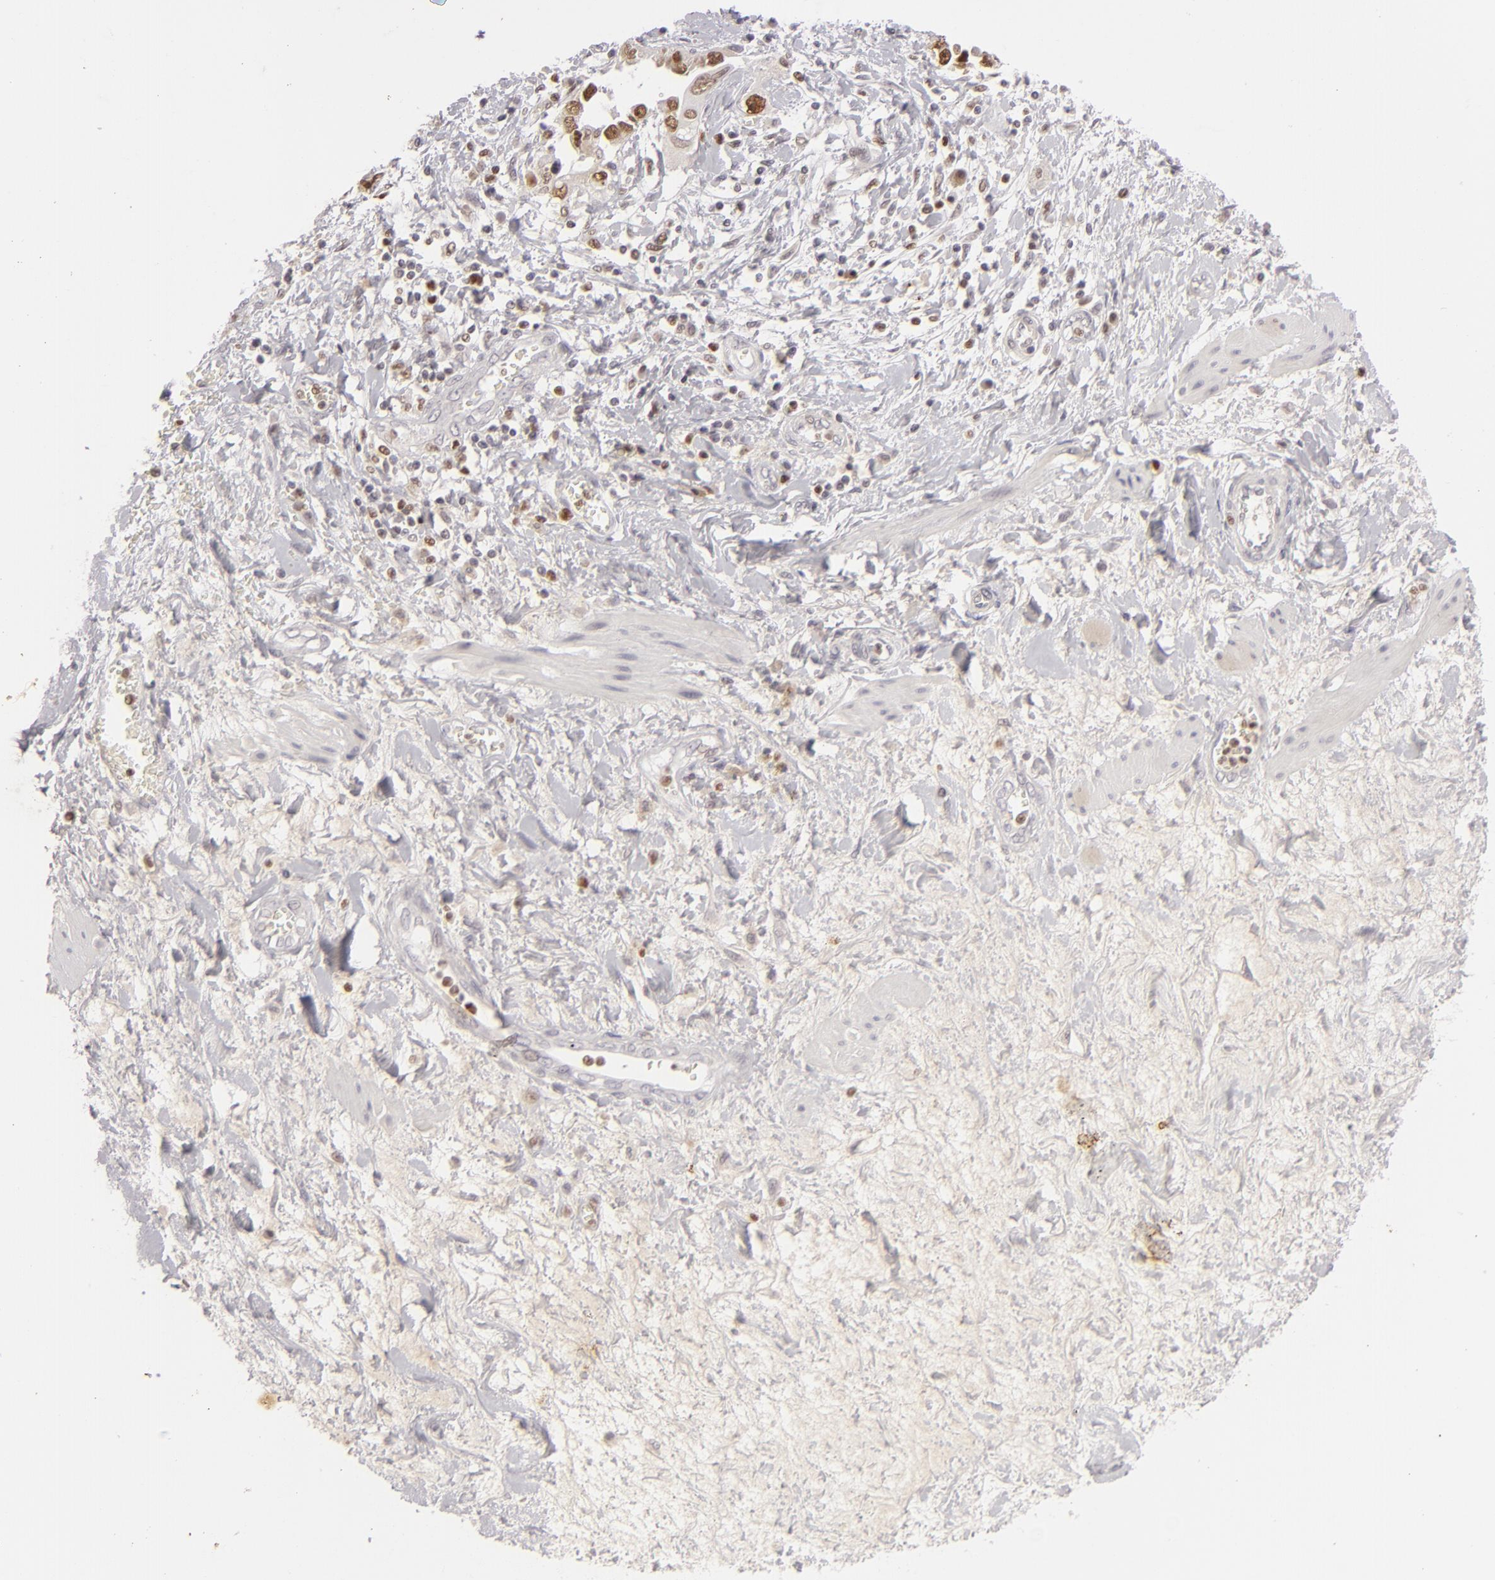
{"staining": {"intensity": "strong", "quantity": ">75%", "location": "nuclear"}, "tissue": "ovarian cancer", "cell_type": "Tumor cells", "image_type": "cancer", "snomed": [{"axis": "morphology", "description": "Cystadenocarcinoma, serous, NOS"}, {"axis": "topography", "description": "Ovary"}], "caption": "Serous cystadenocarcinoma (ovarian) stained for a protein shows strong nuclear positivity in tumor cells.", "gene": "FEN1", "patient": {"sex": "female", "age": 63}}